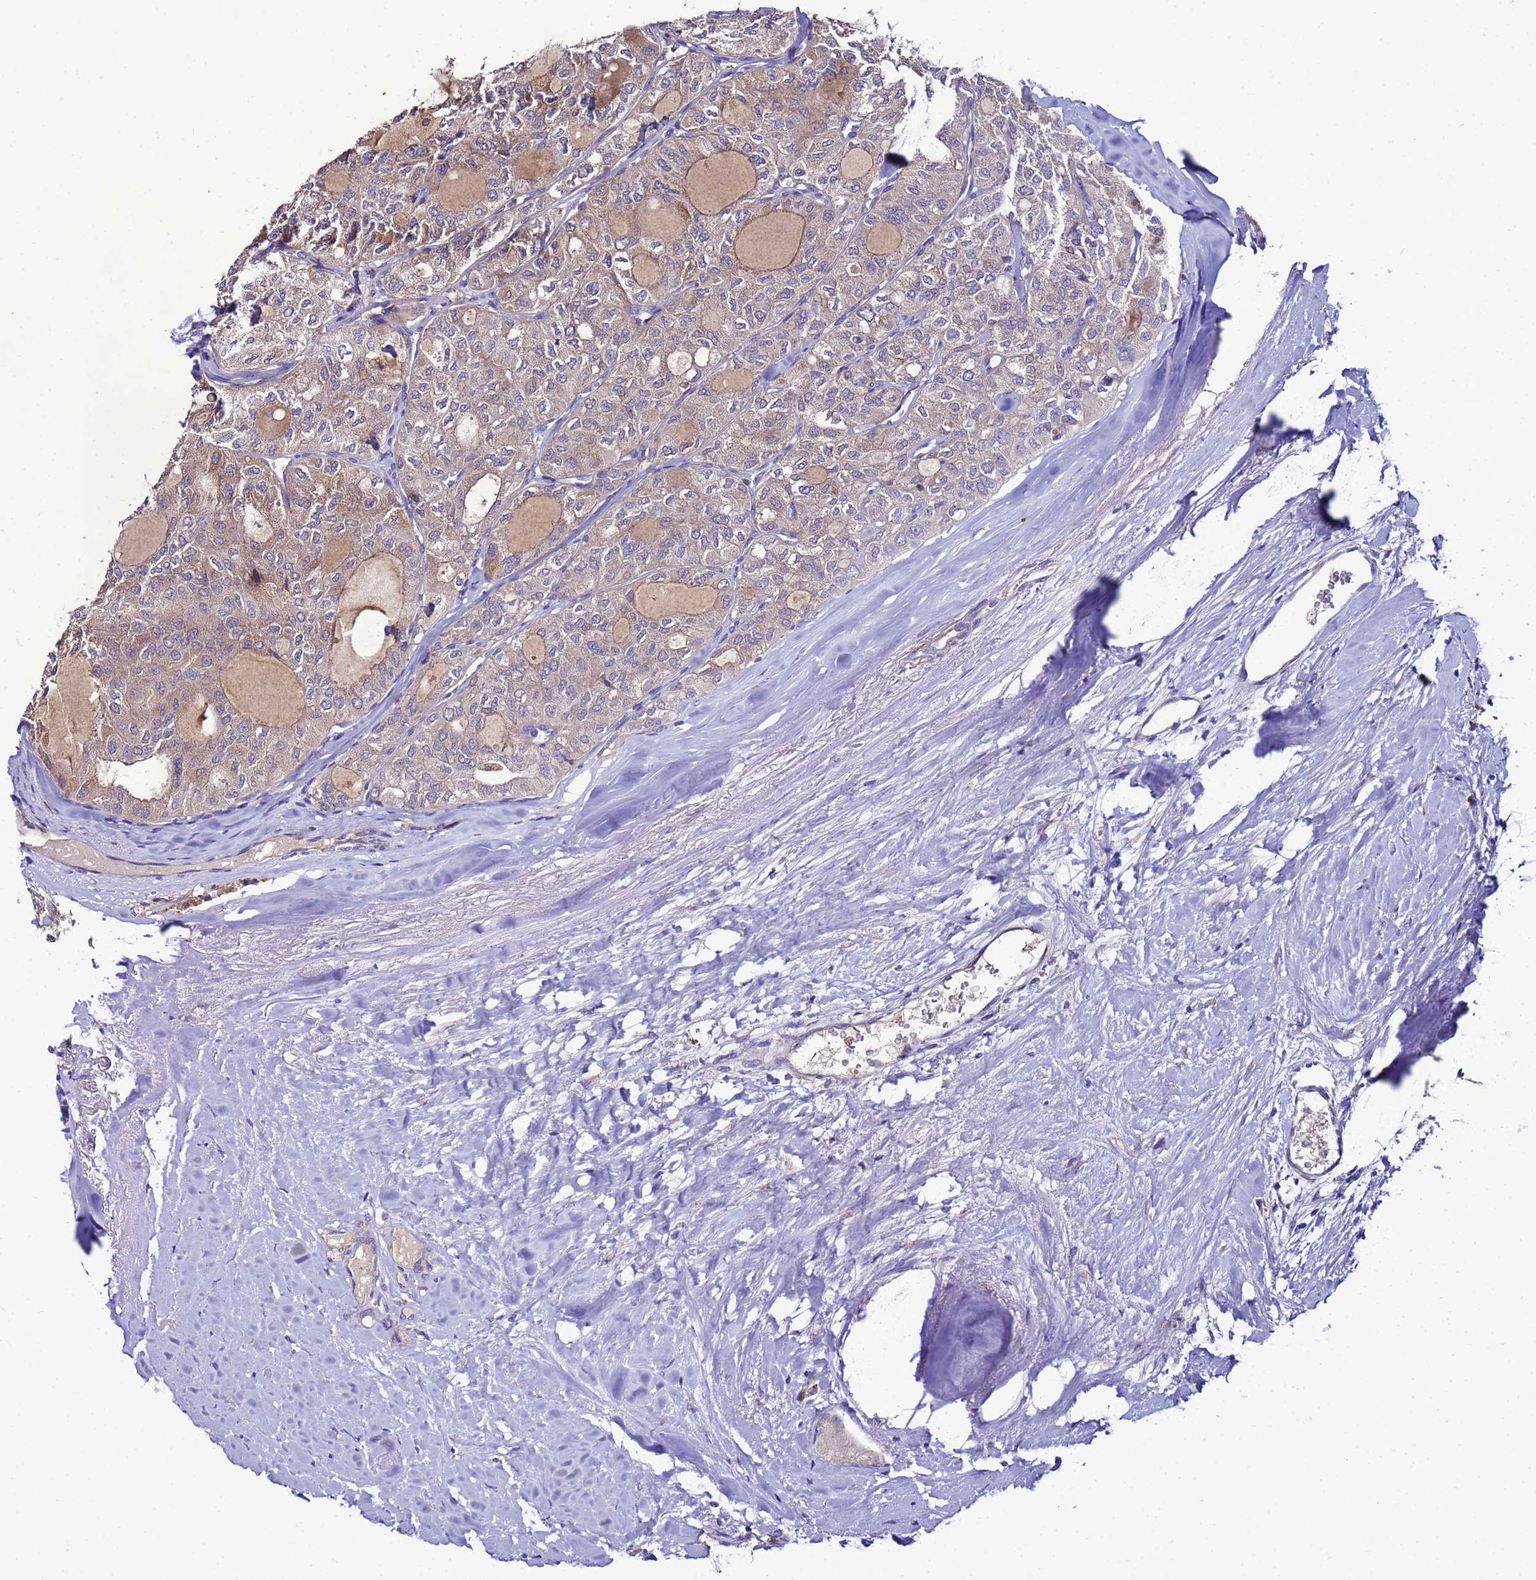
{"staining": {"intensity": "weak", "quantity": "<25%", "location": "cytoplasmic/membranous"}, "tissue": "thyroid cancer", "cell_type": "Tumor cells", "image_type": "cancer", "snomed": [{"axis": "morphology", "description": "Follicular adenoma carcinoma, NOS"}, {"axis": "topography", "description": "Thyroid gland"}], "caption": "Tumor cells show no significant protein expression in follicular adenoma carcinoma (thyroid).", "gene": "ANTKMT", "patient": {"sex": "male", "age": 75}}